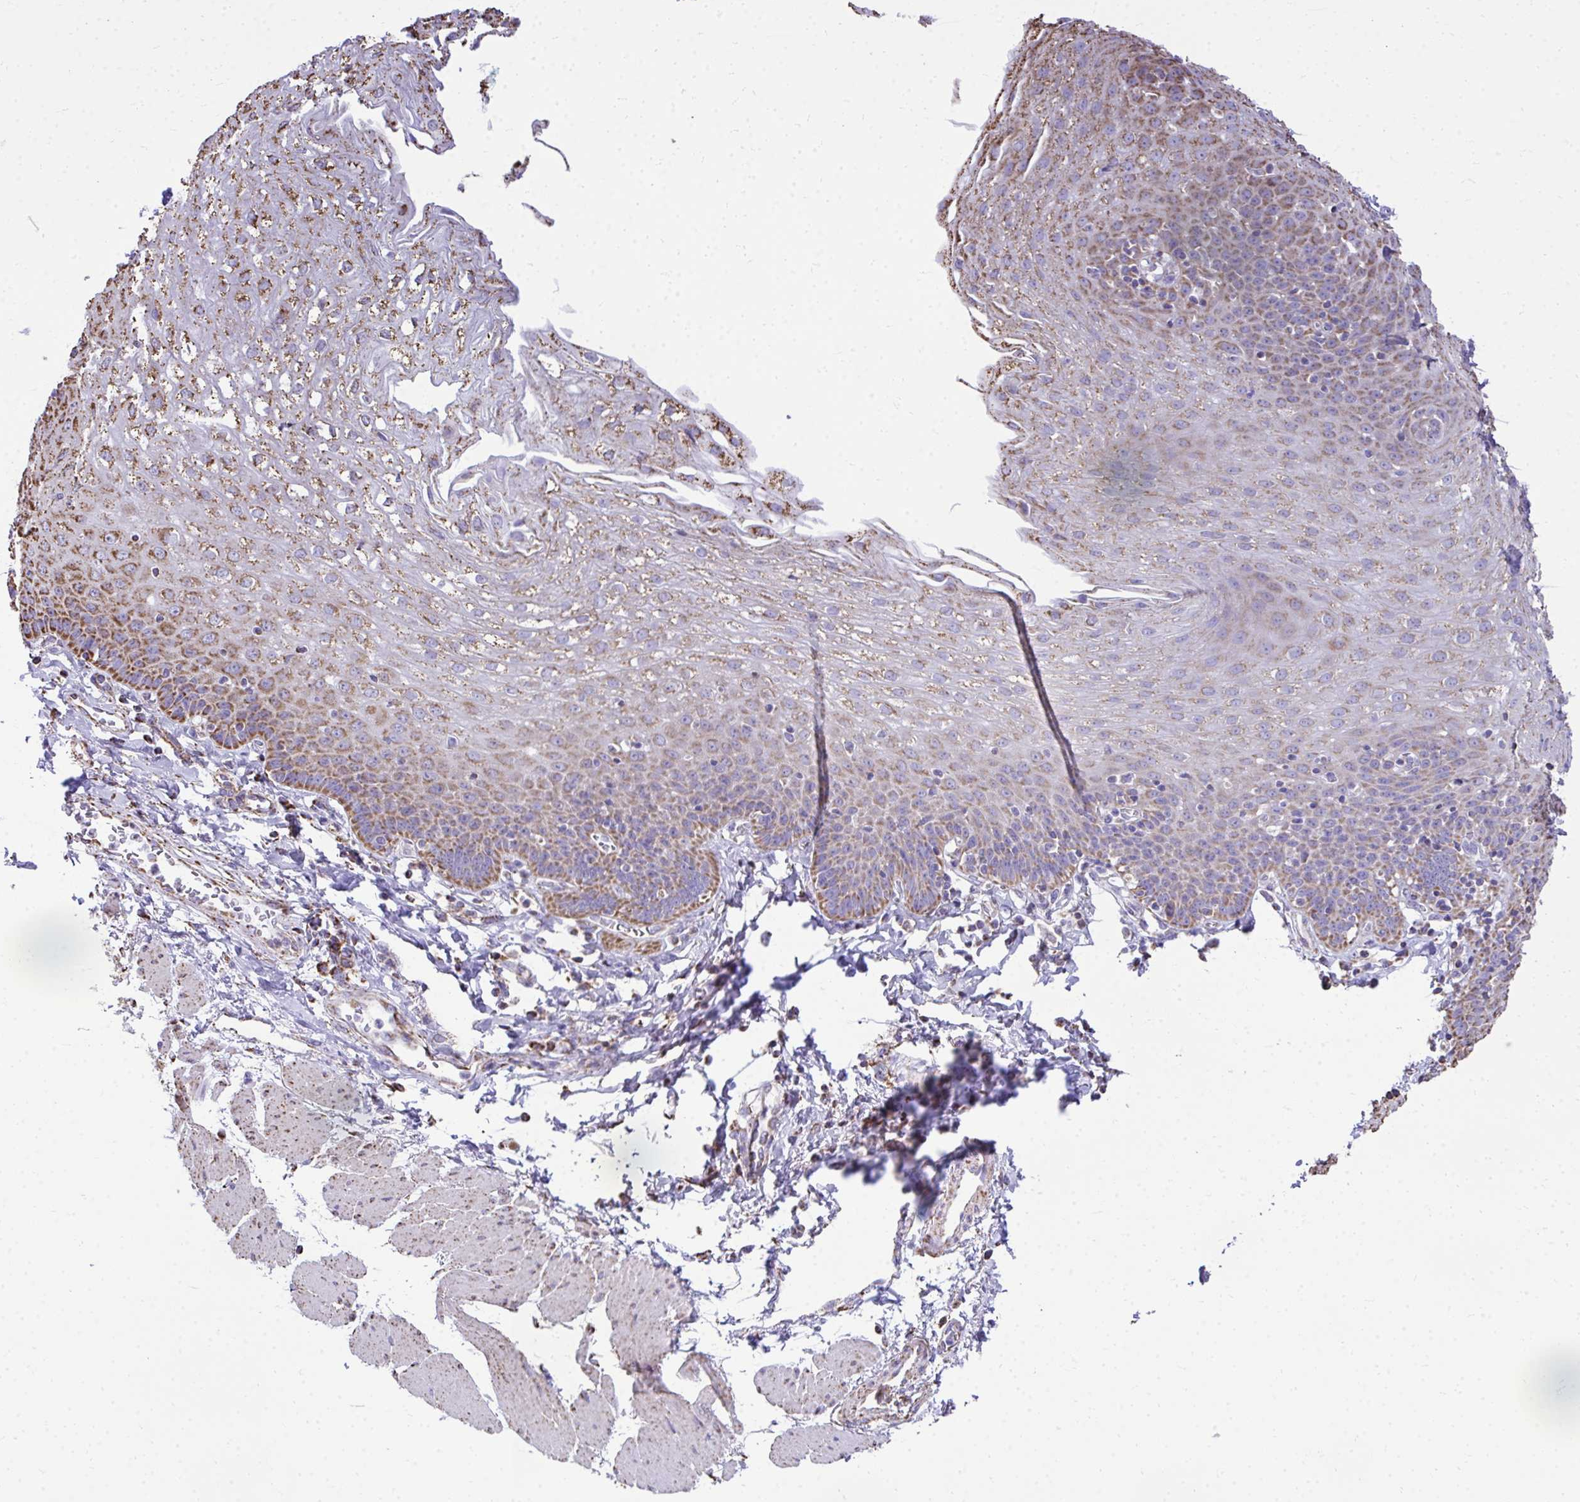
{"staining": {"intensity": "moderate", "quantity": ">75%", "location": "cytoplasmic/membranous"}, "tissue": "esophagus", "cell_type": "Squamous epithelial cells", "image_type": "normal", "snomed": [{"axis": "morphology", "description": "Normal tissue, NOS"}, {"axis": "topography", "description": "Esophagus"}], "caption": "About >75% of squamous epithelial cells in benign human esophagus display moderate cytoplasmic/membranous protein staining as visualized by brown immunohistochemical staining.", "gene": "MPZL2", "patient": {"sex": "female", "age": 81}}